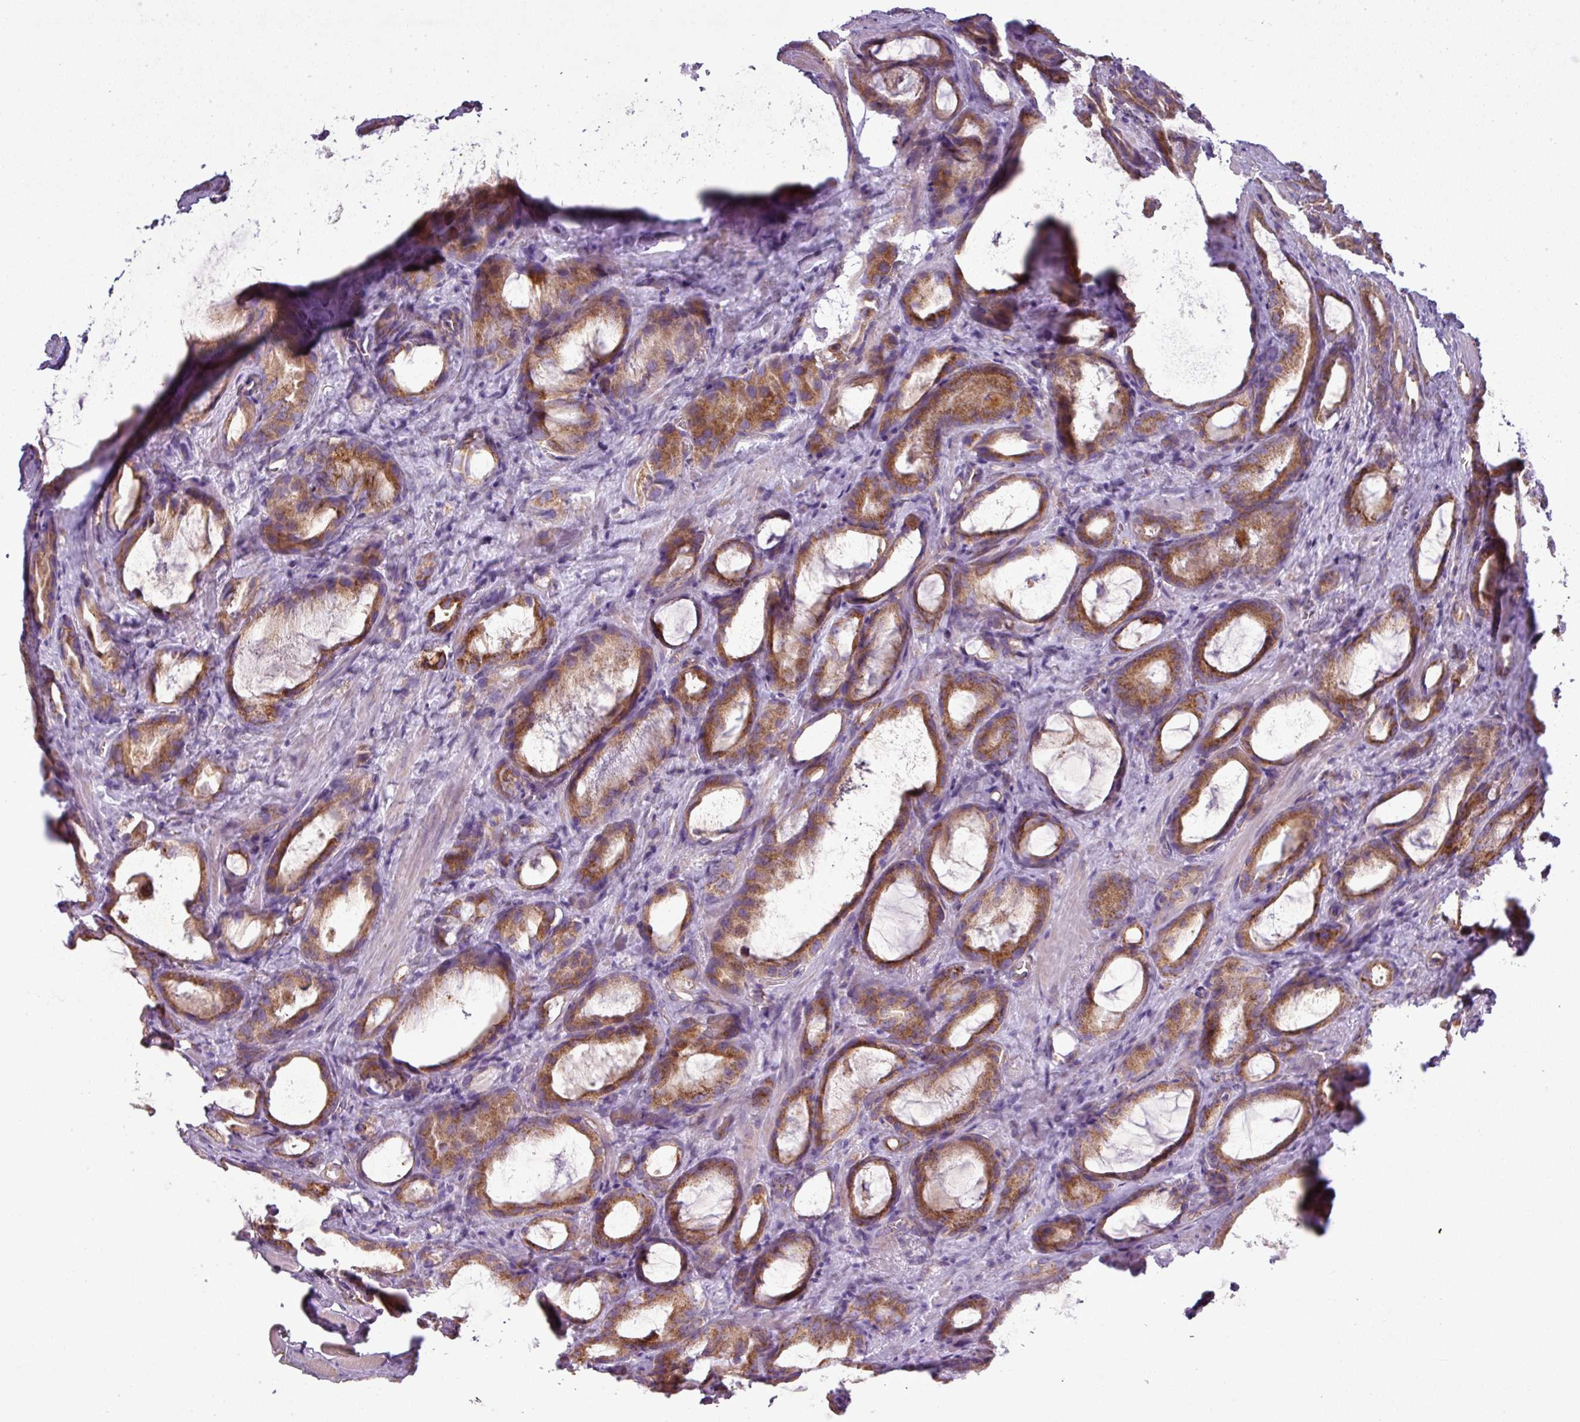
{"staining": {"intensity": "moderate", "quantity": ">75%", "location": "cytoplasmic/membranous"}, "tissue": "prostate cancer", "cell_type": "Tumor cells", "image_type": "cancer", "snomed": [{"axis": "morphology", "description": "Adenocarcinoma, High grade"}, {"axis": "topography", "description": "Prostate"}], "caption": "An image of human adenocarcinoma (high-grade) (prostate) stained for a protein demonstrates moderate cytoplasmic/membranous brown staining in tumor cells. The staining was performed using DAB to visualize the protein expression in brown, while the nuclei were stained in blue with hematoxylin (Magnification: 20x).", "gene": "PNMA6A", "patient": {"sex": "male", "age": 72}}